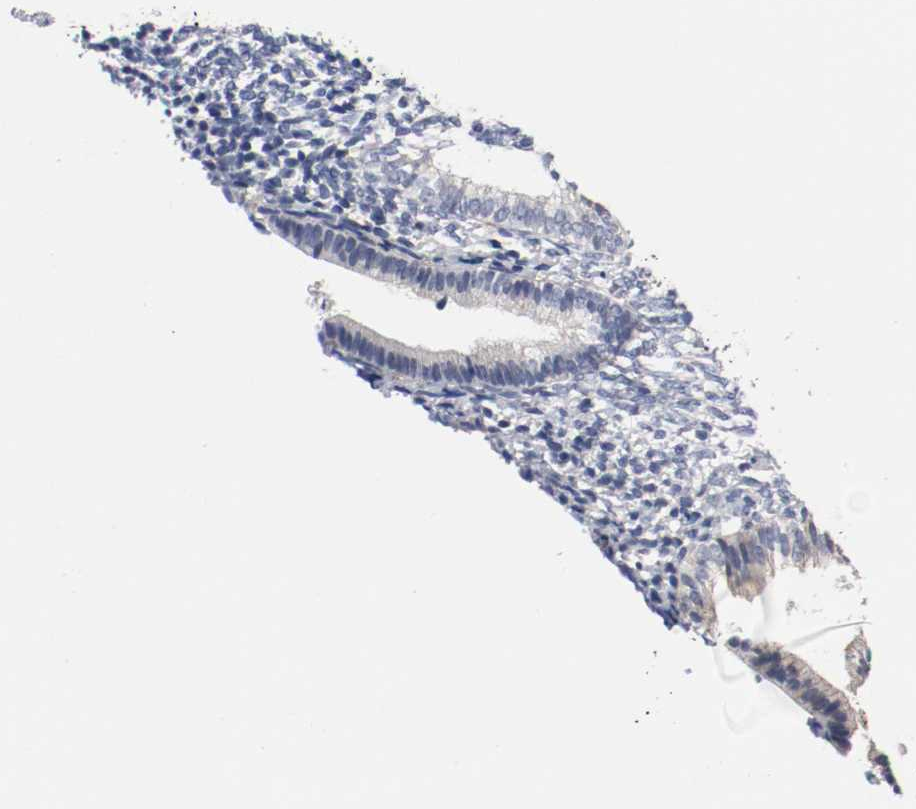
{"staining": {"intensity": "moderate", "quantity": "<25%", "location": "cytoplasmic/membranous"}, "tissue": "endometrium", "cell_type": "Cells in endometrial stroma", "image_type": "normal", "snomed": [{"axis": "morphology", "description": "Normal tissue, NOS"}, {"axis": "topography", "description": "Endometrium"}], "caption": "Human endometrium stained with a brown dye reveals moderate cytoplasmic/membranous positive staining in about <25% of cells in endometrial stroma.", "gene": "TNC", "patient": {"sex": "female", "age": 57}}